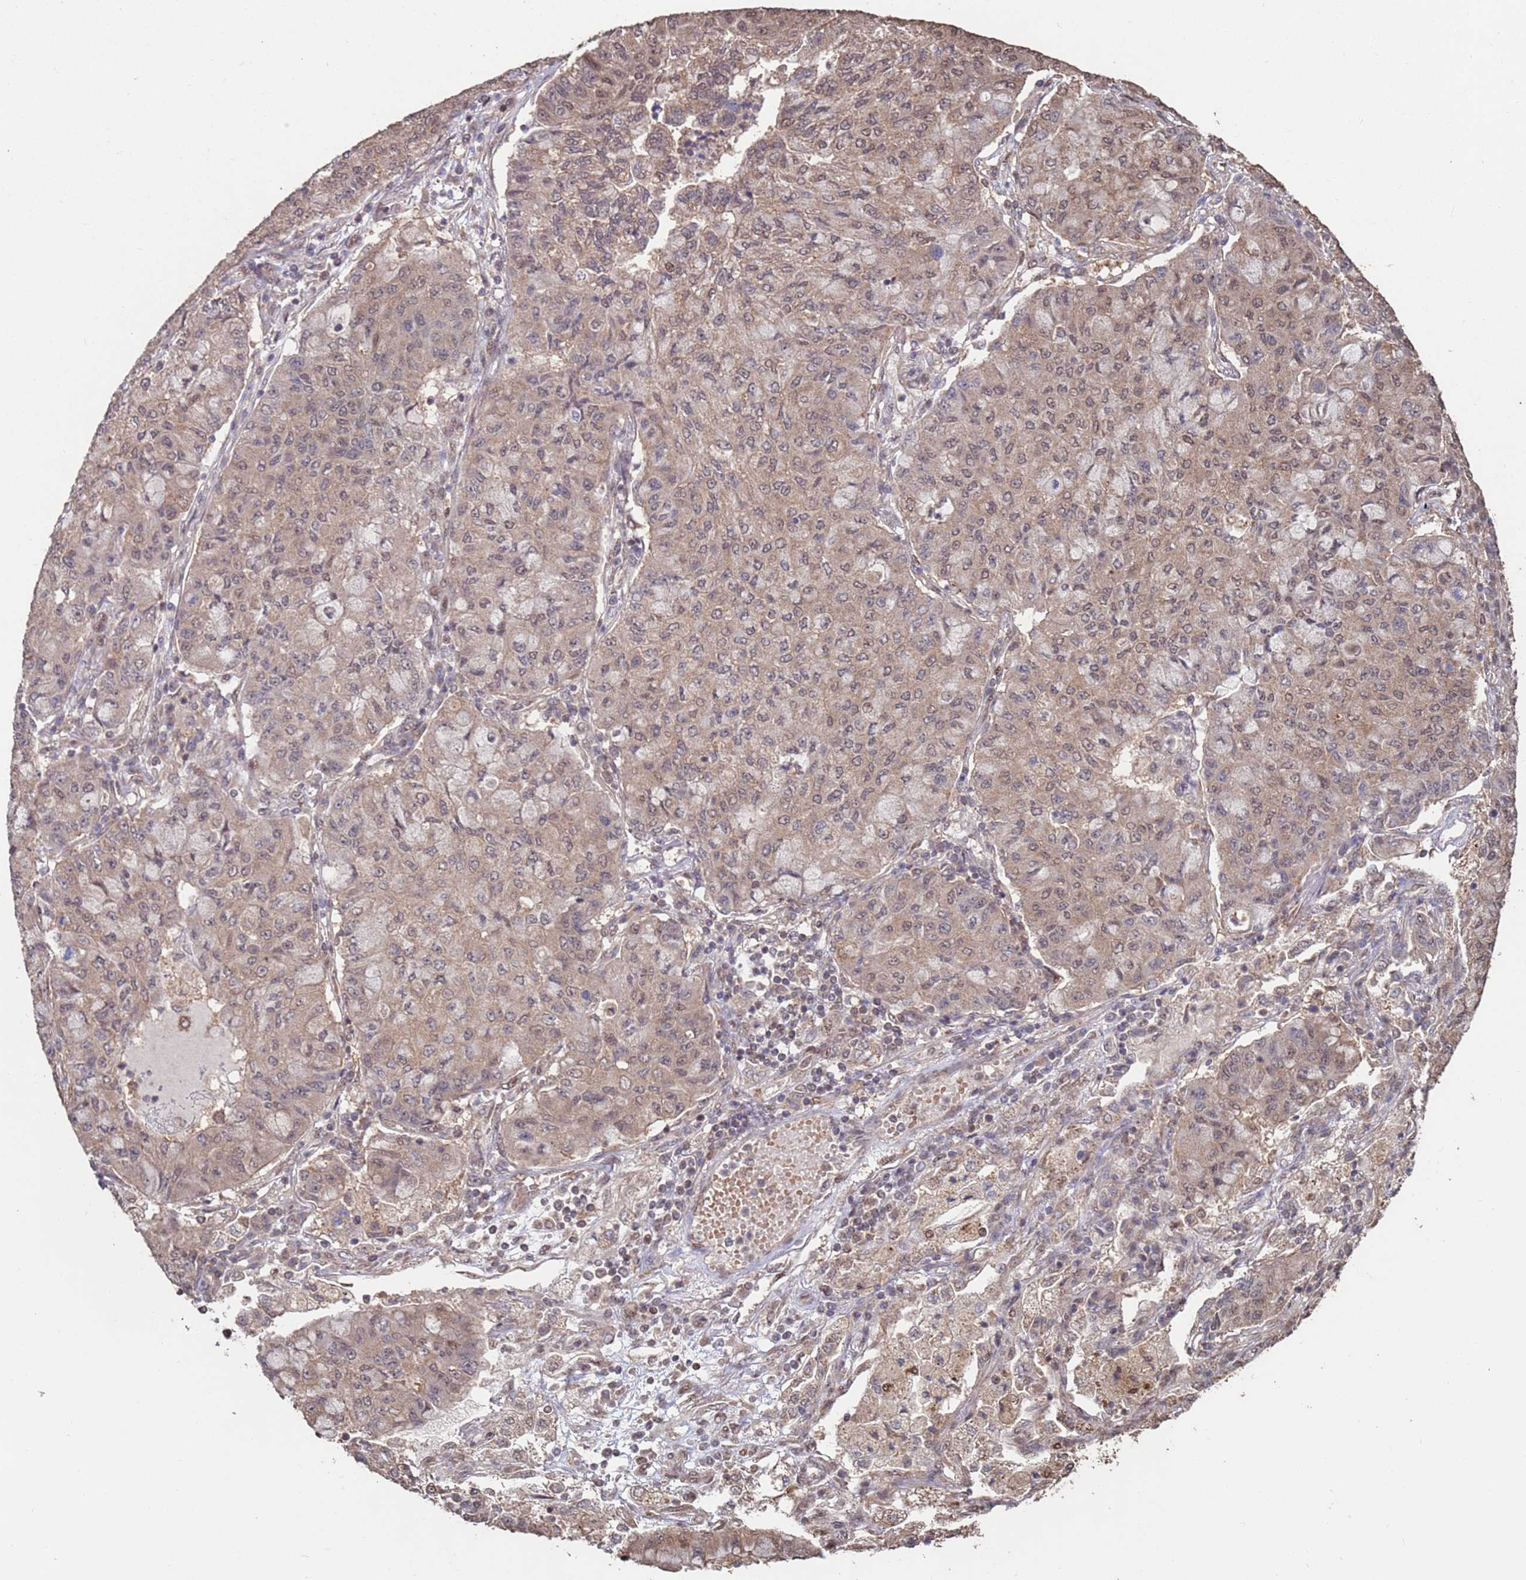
{"staining": {"intensity": "weak", "quantity": "25%-75%", "location": "cytoplasmic/membranous,nuclear"}, "tissue": "lung cancer", "cell_type": "Tumor cells", "image_type": "cancer", "snomed": [{"axis": "morphology", "description": "Squamous cell carcinoma, NOS"}, {"axis": "topography", "description": "Lung"}], "caption": "Protein analysis of lung squamous cell carcinoma tissue displays weak cytoplasmic/membranous and nuclear positivity in approximately 25%-75% of tumor cells.", "gene": "PRR7", "patient": {"sex": "male", "age": 74}}